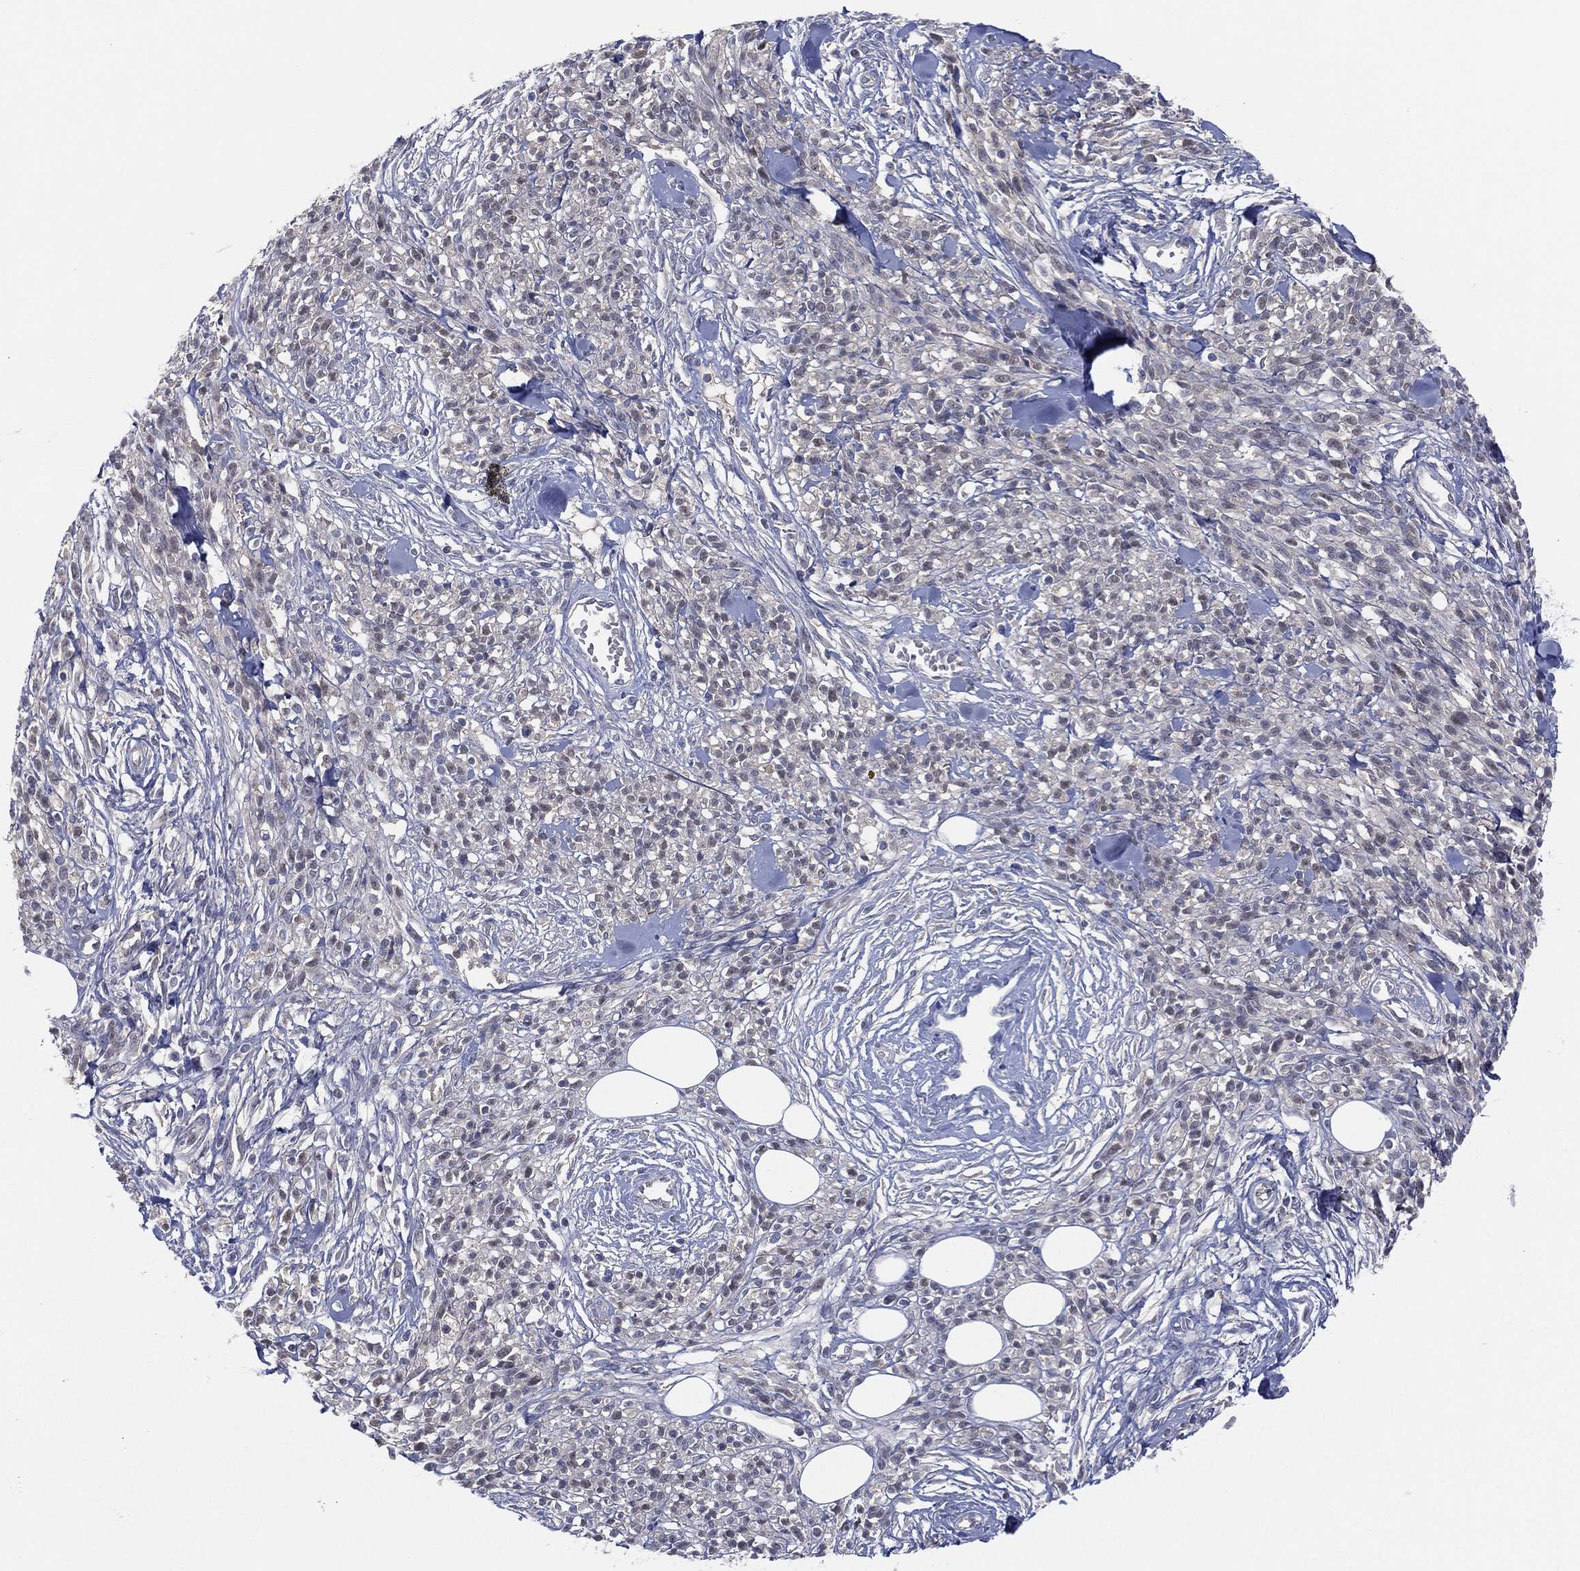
{"staining": {"intensity": "negative", "quantity": "none", "location": "none"}, "tissue": "melanoma", "cell_type": "Tumor cells", "image_type": "cancer", "snomed": [{"axis": "morphology", "description": "Malignant melanoma, NOS"}, {"axis": "topography", "description": "Skin"}, {"axis": "topography", "description": "Skin of trunk"}], "caption": "A photomicrograph of human melanoma is negative for staining in tumor cells.", "gene": "DDAH1", "patient": {"sex": "male", "age": 74}}